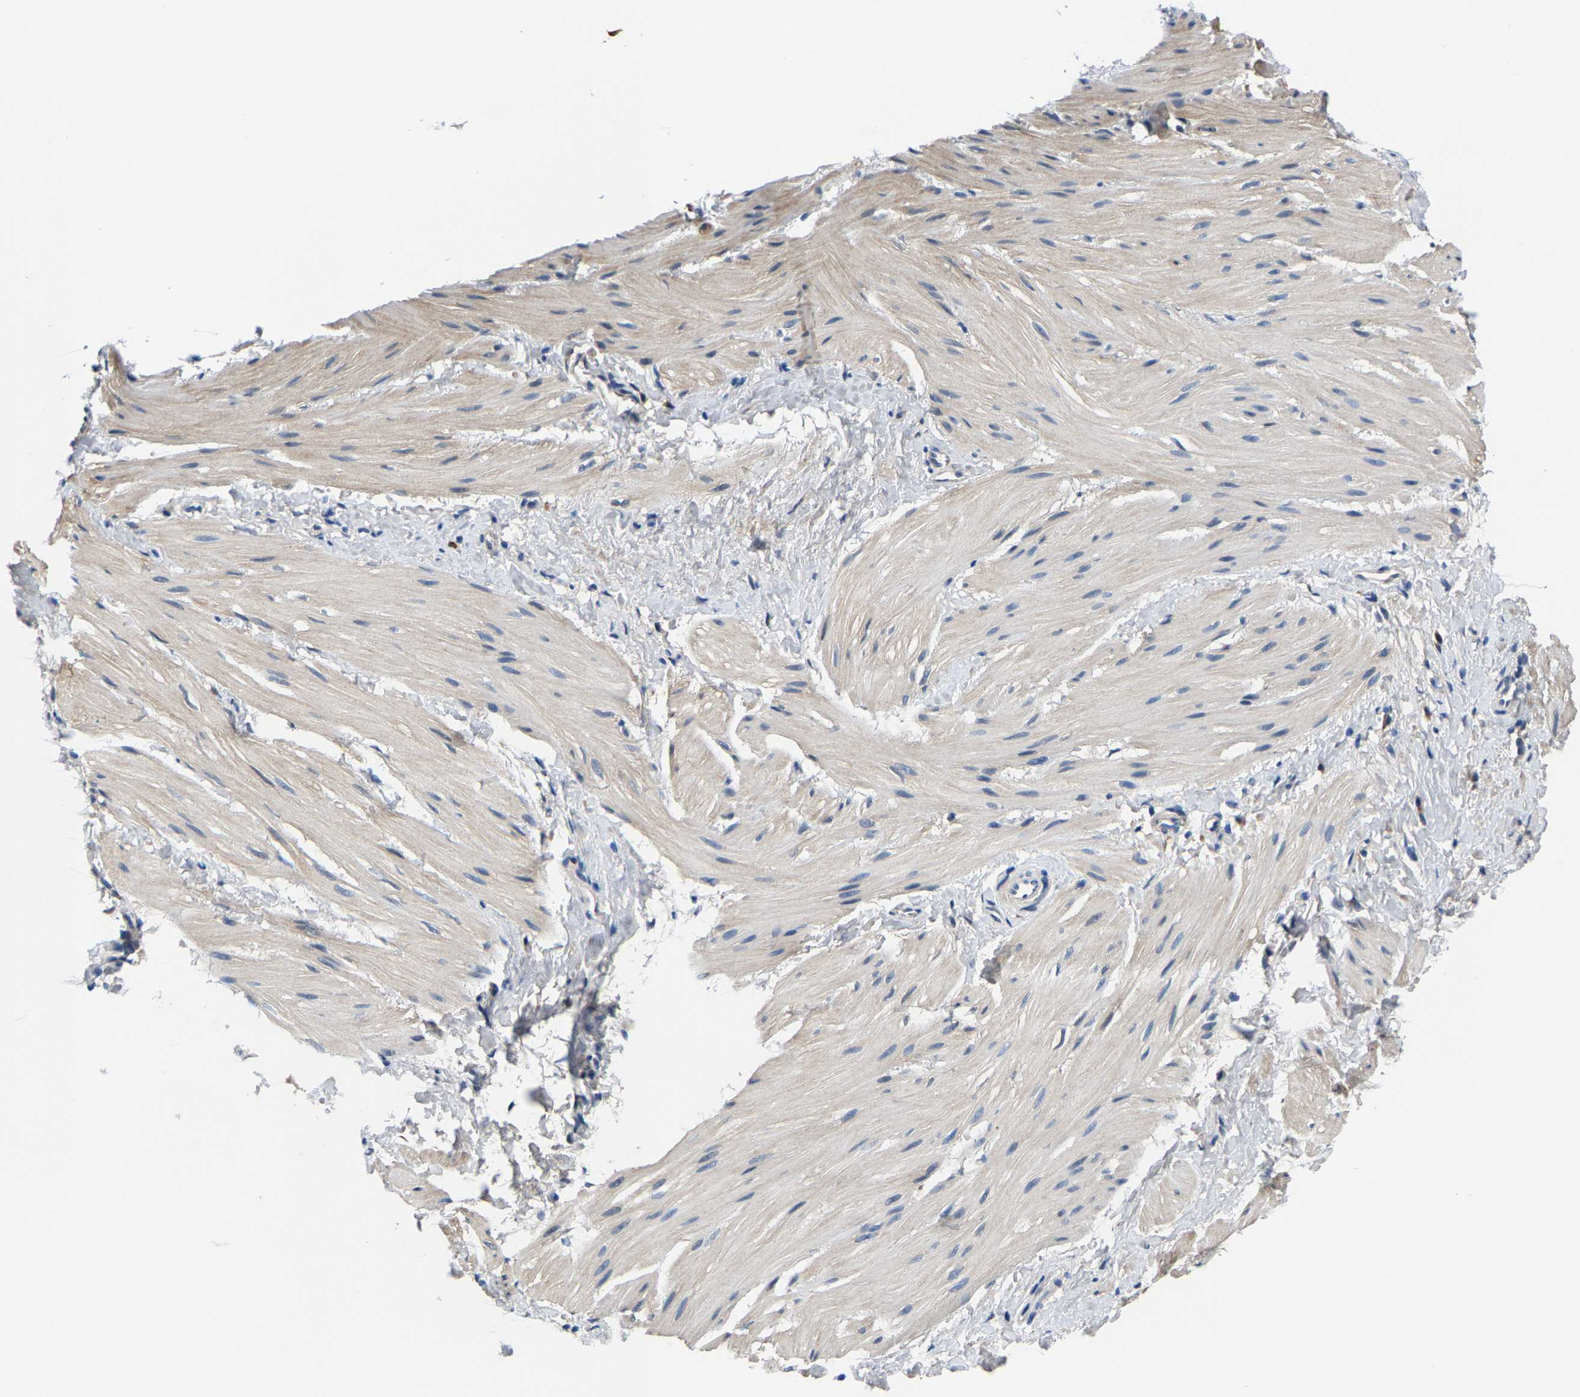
{"staining": {"intensity": "weak", "quantity": "<25%", "location": "cytoplasmic/membranous"}, "tissue": "smooth muscle", "cell_type": "Smooth muscle cells", "image_type": "normal", "snomed": [{"axis": "morphology", "description": "Normal tissue, NOS"}, {"axis": "topography", "description": "Smooth muscle"}], "caption": "A micrograph of smooth muscle stained for a protein demonstrates no brown staining in smooth muscle cells. (IHC, brightfield microscopy, high magnification).", "gene": "SSH3", "patient": {"sex": "male", "age": 16}}